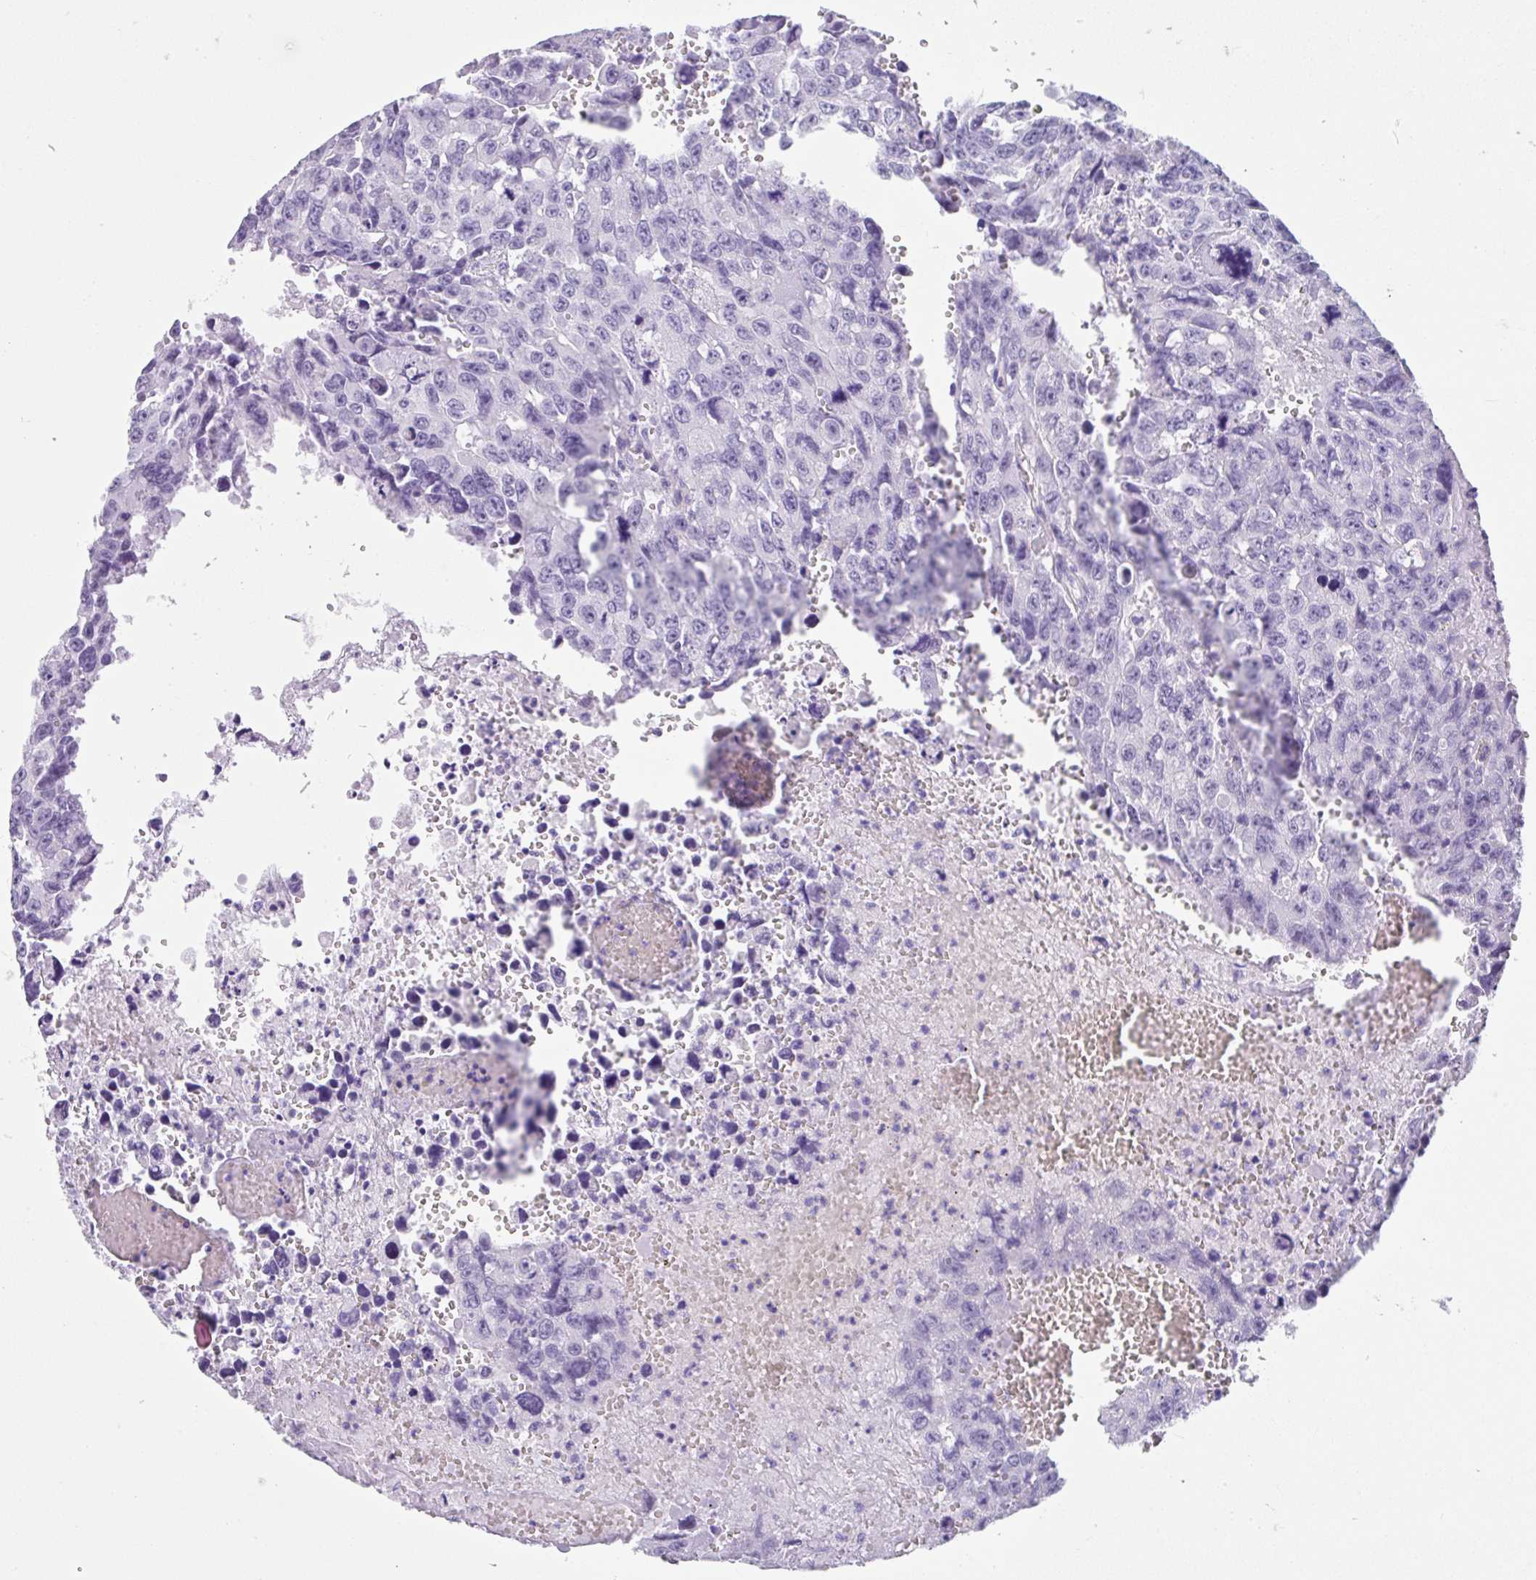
{"staining": {"intensity": "negative", "quantity": "none", "location": "none"}, "tissue": "testis cancer", "cell_type": "Tumor cells", "image_type": "cancer", "snomed": [{"axis": "morphology", "description": "Seminoma, NOS"}, {"axis": "topography", "description": "Testis"}], "caption": "An immunohistochemistry (IHC) image of testis cancer (seminoma) is shown. There is no staining in tumor cells of testis cancer (seminoma).", "gene": "FAM107A", "patient": {"sex": "male", "age": 26}}